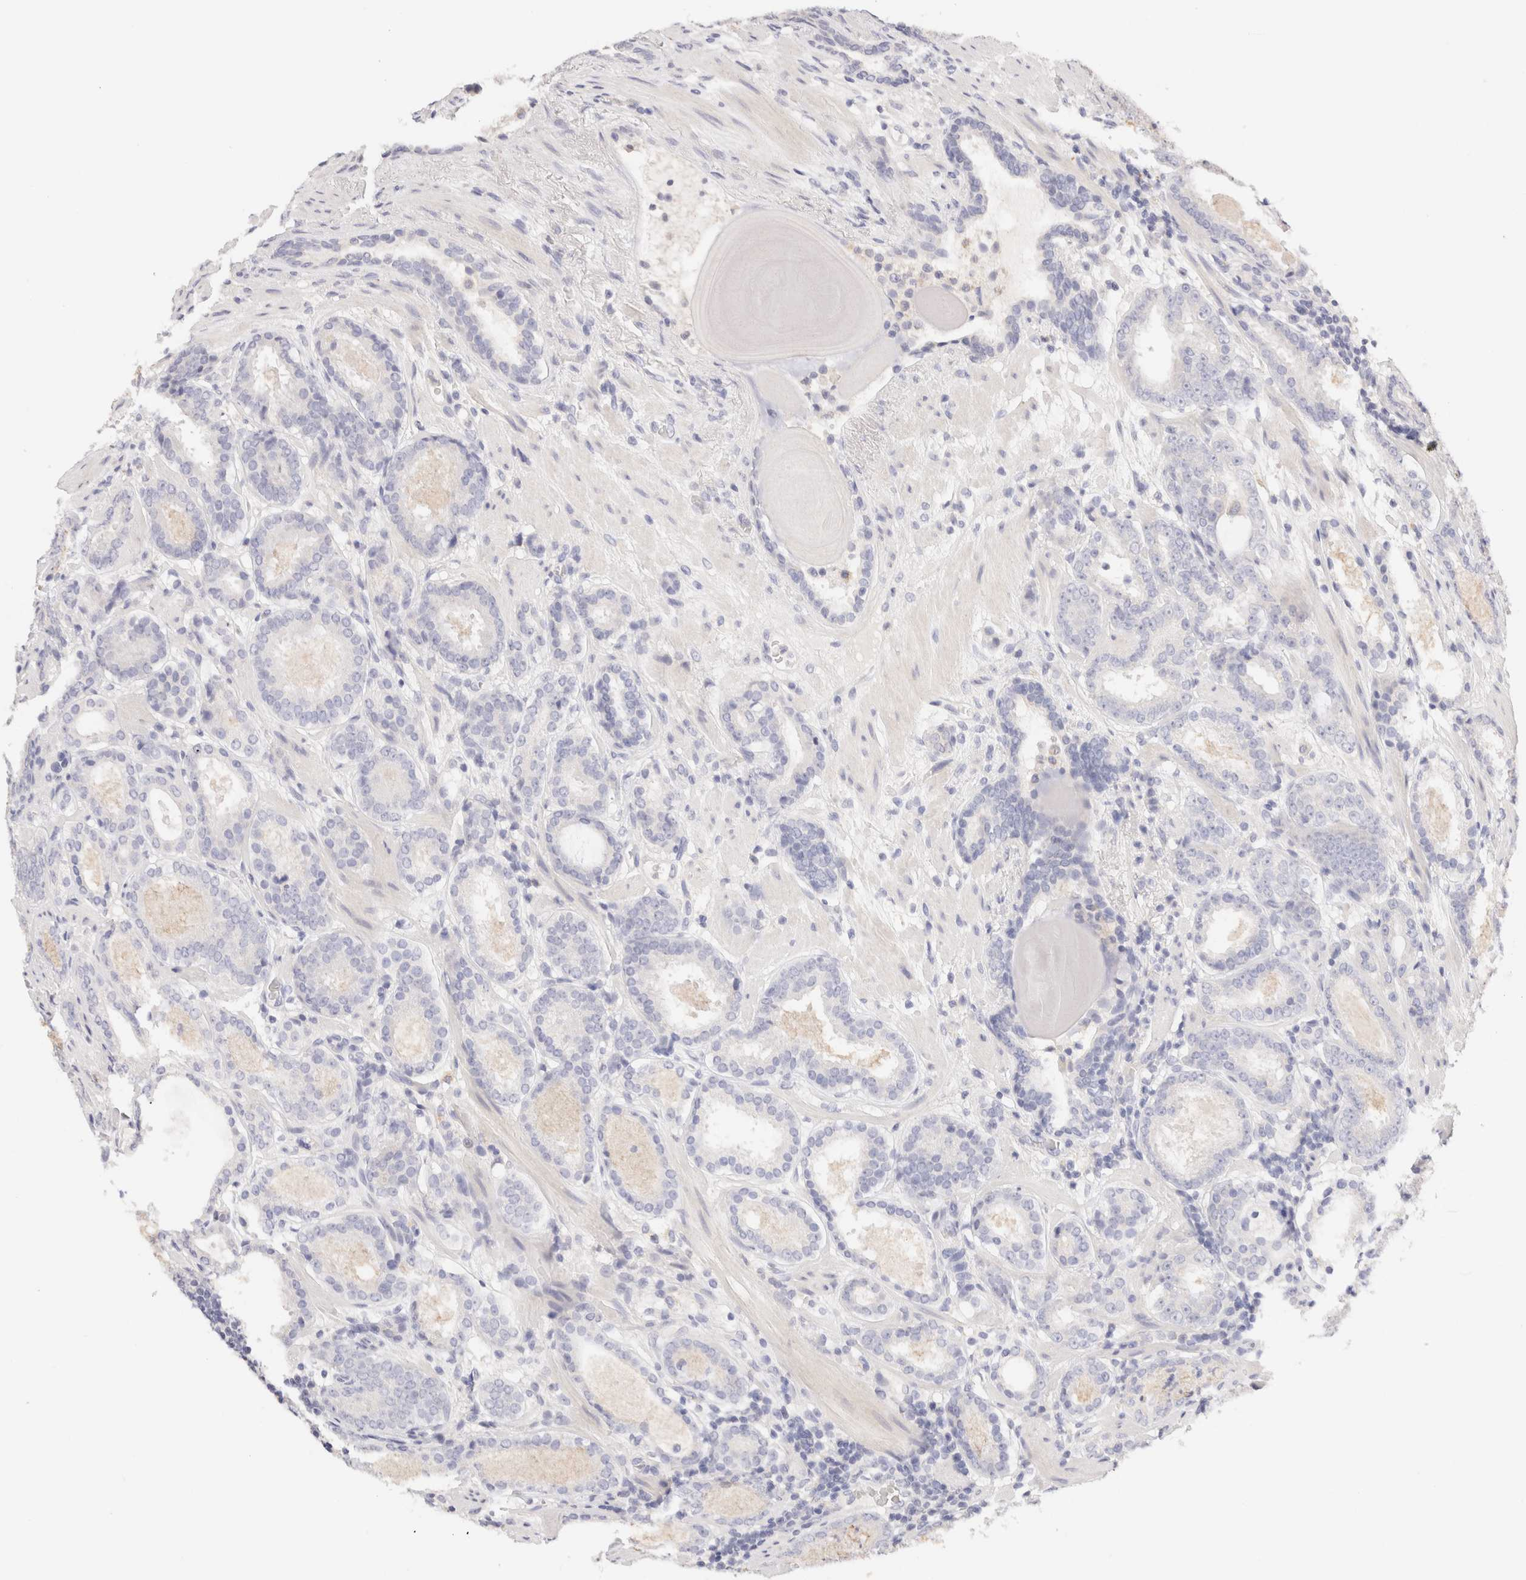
{"staining": {"intensity": "negative", "quantity": "none", "location": "none"}, "tissue": "prostate cancer", "cell_type": "Tumor cells", "image_type": "cancer", "snomed": [{"axis": "morphology", "description": "Adenocarcinoma, Low grade"}, {"axis": "topography", "description": "Prostate"}], "caption": "The micrograph shows no significant expression in tumor cells of prostate cancer (low-grade adenocarcinoma).", "gene": "SCGB2A2", "patient": {"sex": "male", "age": 69}}